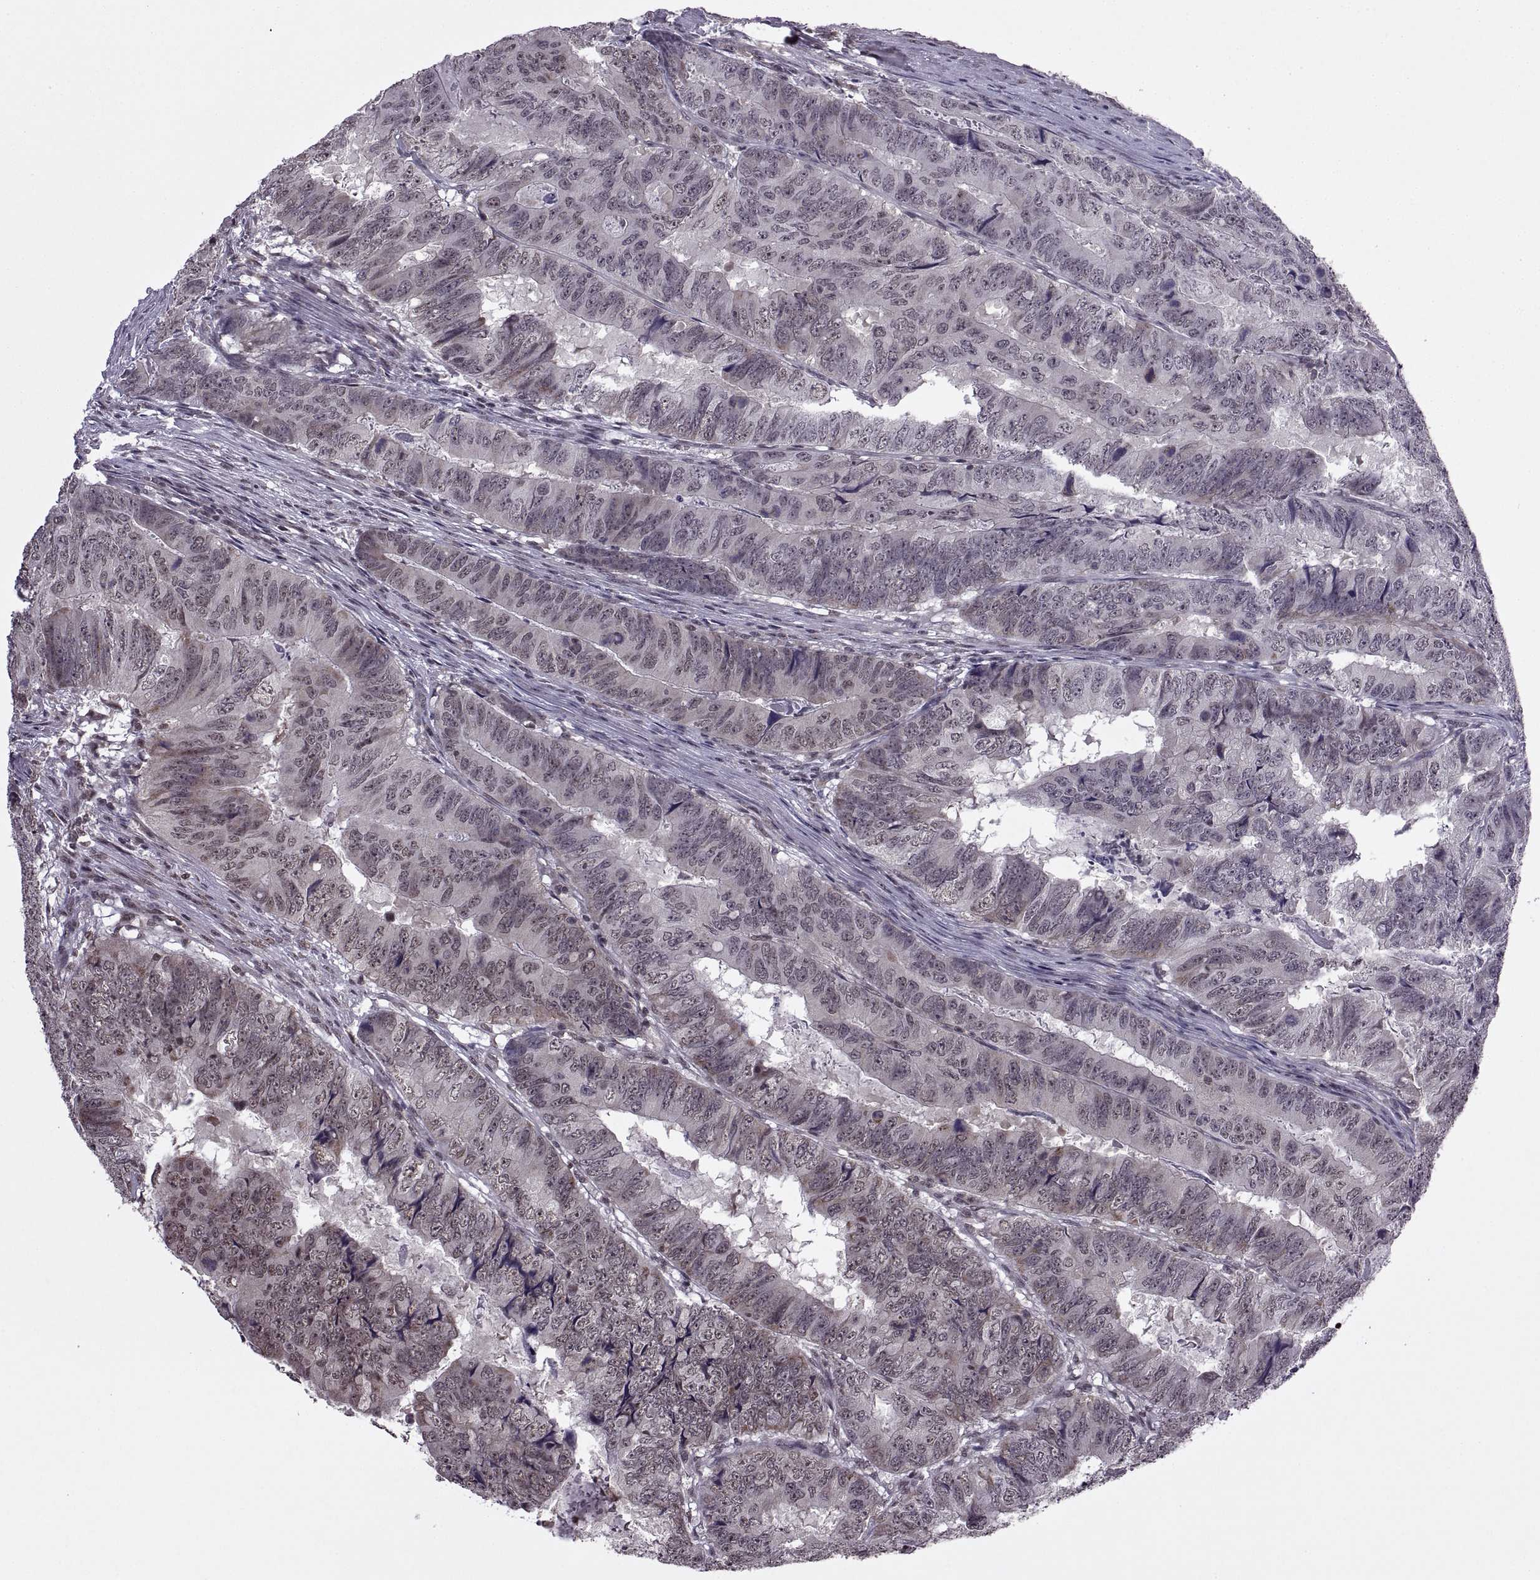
{"staining": {"intensity": "weak", "quantity": "25%-75%", "location": "nuclear"}, "tissue": "colorectal cancer", "cell_type": "Tumor cells", "image_type": "cancer", "snomed": [{"axis": "morphology", "description": "Adenocarcinoma, NOS"}, {"axis": "topography", "description": "Colon"}], "caption": "Protein expression analysis of human colorectal cancer (adenocarcinoma) reveals weak nuclear staining in about 25%-75% of tumor cells. (brown staining indicates protein expression, while blue staining denotes nuclei).", "gene": "INTS3", "patient": {"sex": "male", "age": 79}}